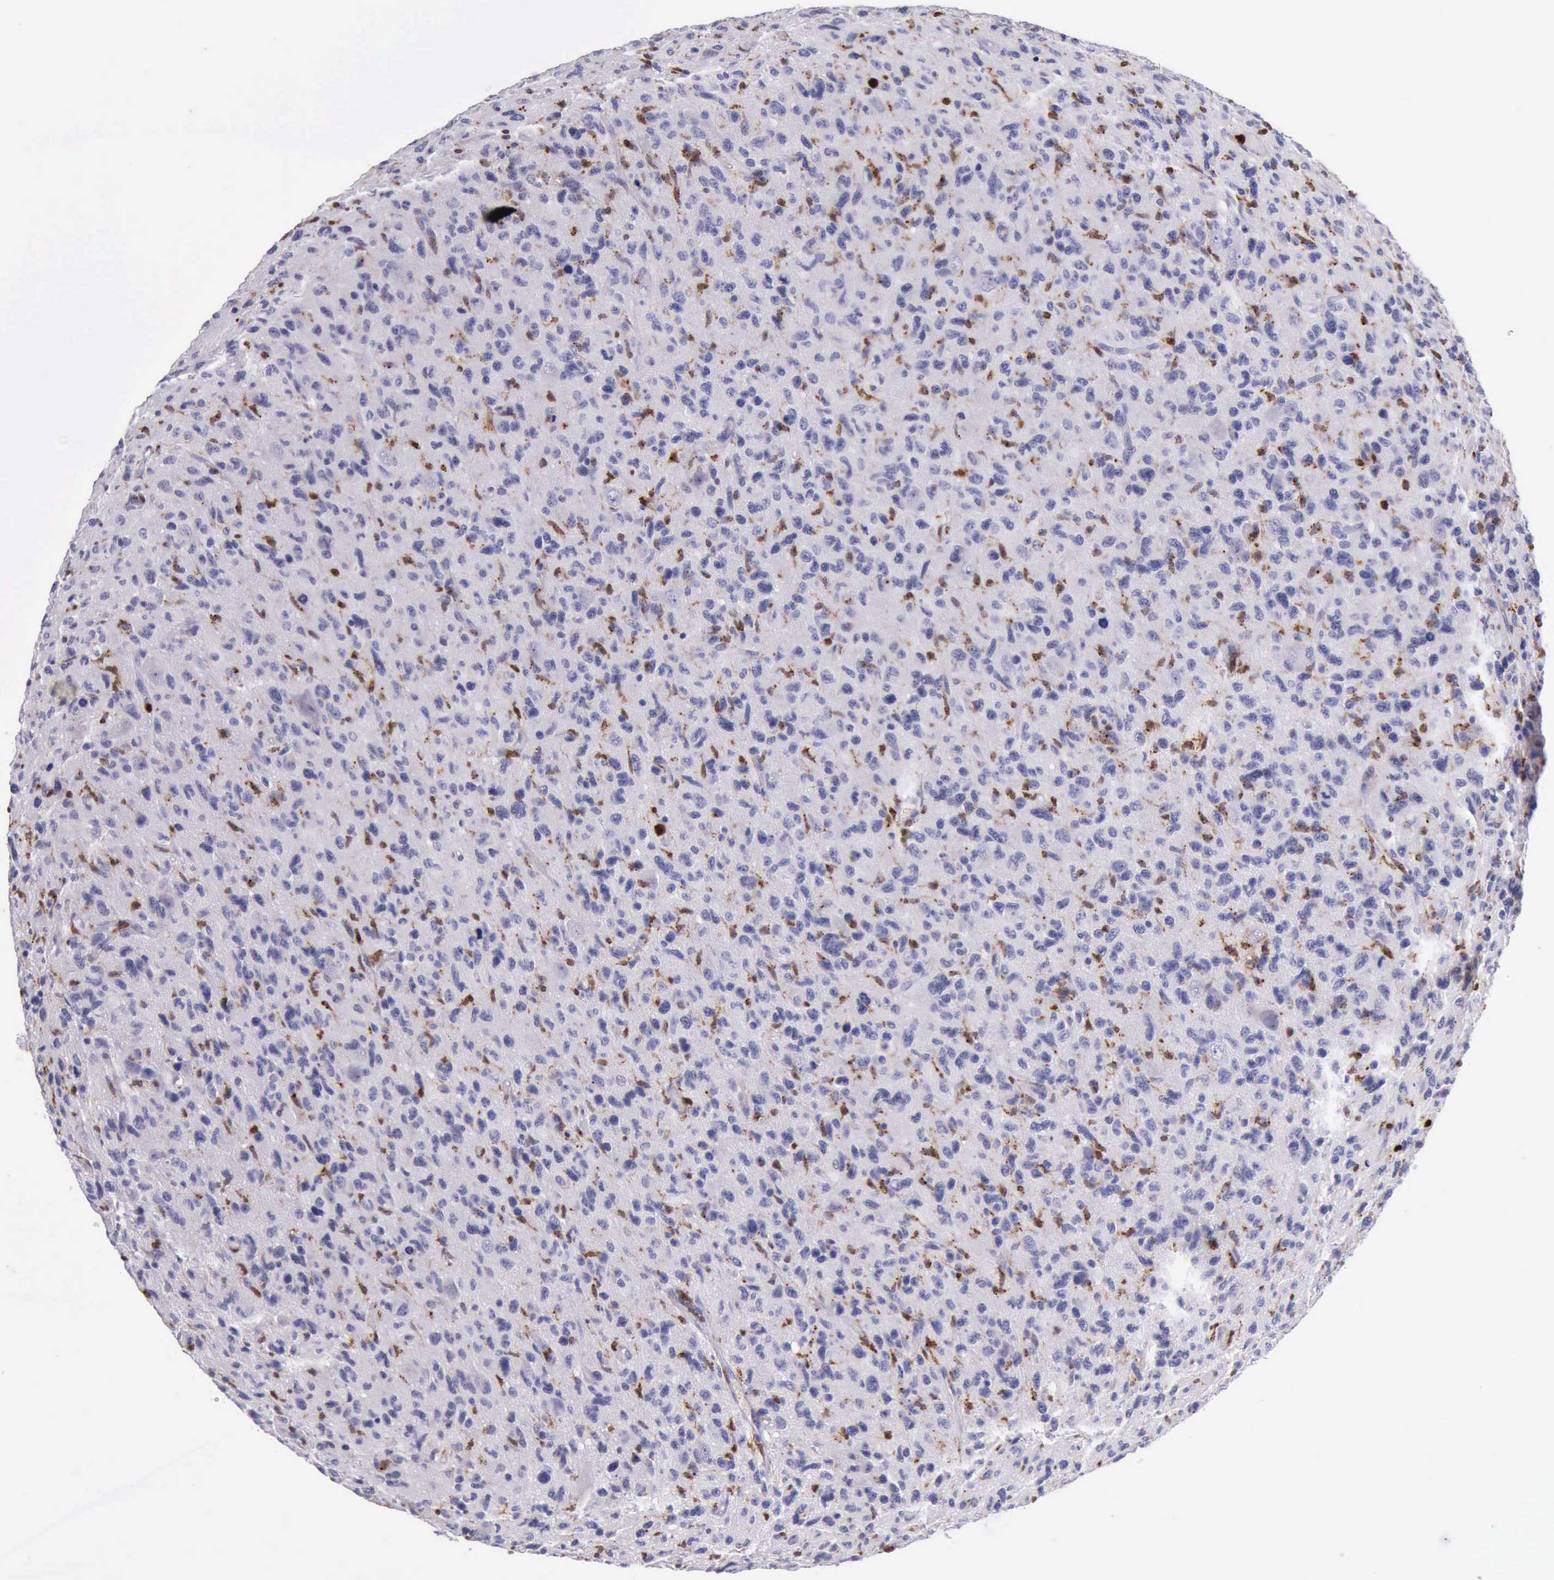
{"staining": {"intensity": "negative", "quantity": "none", "location": "none"}, "tissue": "glioma", "cell_type": "Tumor cells", "image_type": "cancer", "snomed": [{"axis": "morphology", "description": "Glioma, malignant, High grade"}, {"axis": "topography", "description": "Brain"}], "caption": "High-grade glioma (malignant) stained for a protein using IHC displays no expression tumor cells.", "gene": "CSTA", "patient": {"sex": "female", "age": 60}}